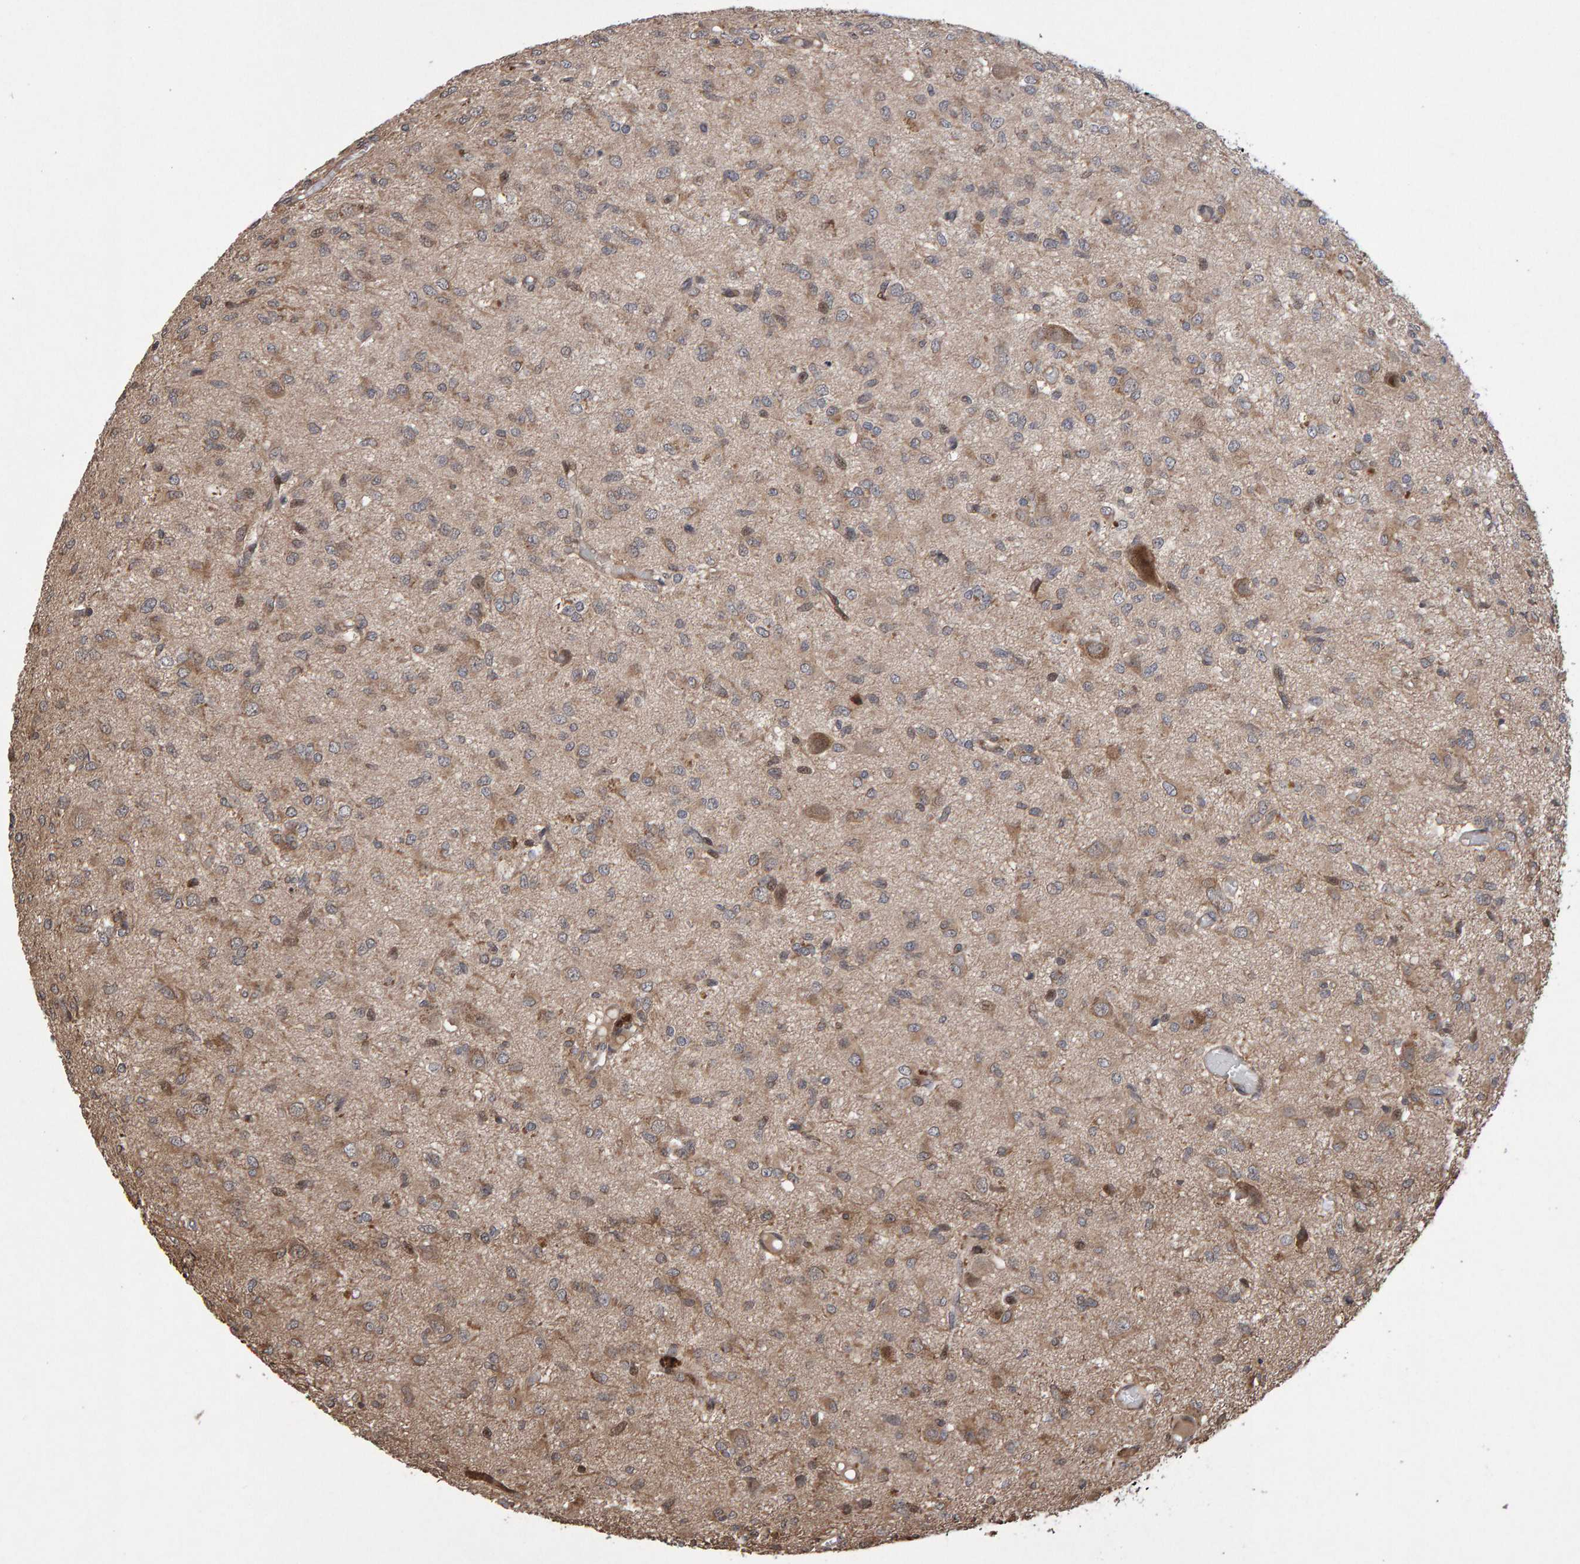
{"staining": {"intensity": "weak", "quantity": ">75%", "location": "cytoplasmic/membranous"}, "tissue": "glioma", "cell_type": "Tumor cells", "image_type": "cancer", "snomed": [{"axis": "morphology", "description": "Glioma, malignant, High grade"}, {"axis": "topography", "description": "Brain"}], "caption": "Brown immunohistochemical staining in malignant high-grade glioma shows weak cytoplasmic/membranous expression in about >75% of tumor cells. (IHC, brightfield microscopy, high magnification).", "gene": "PECR", "patient": {"sex": "female", "age": 59}}